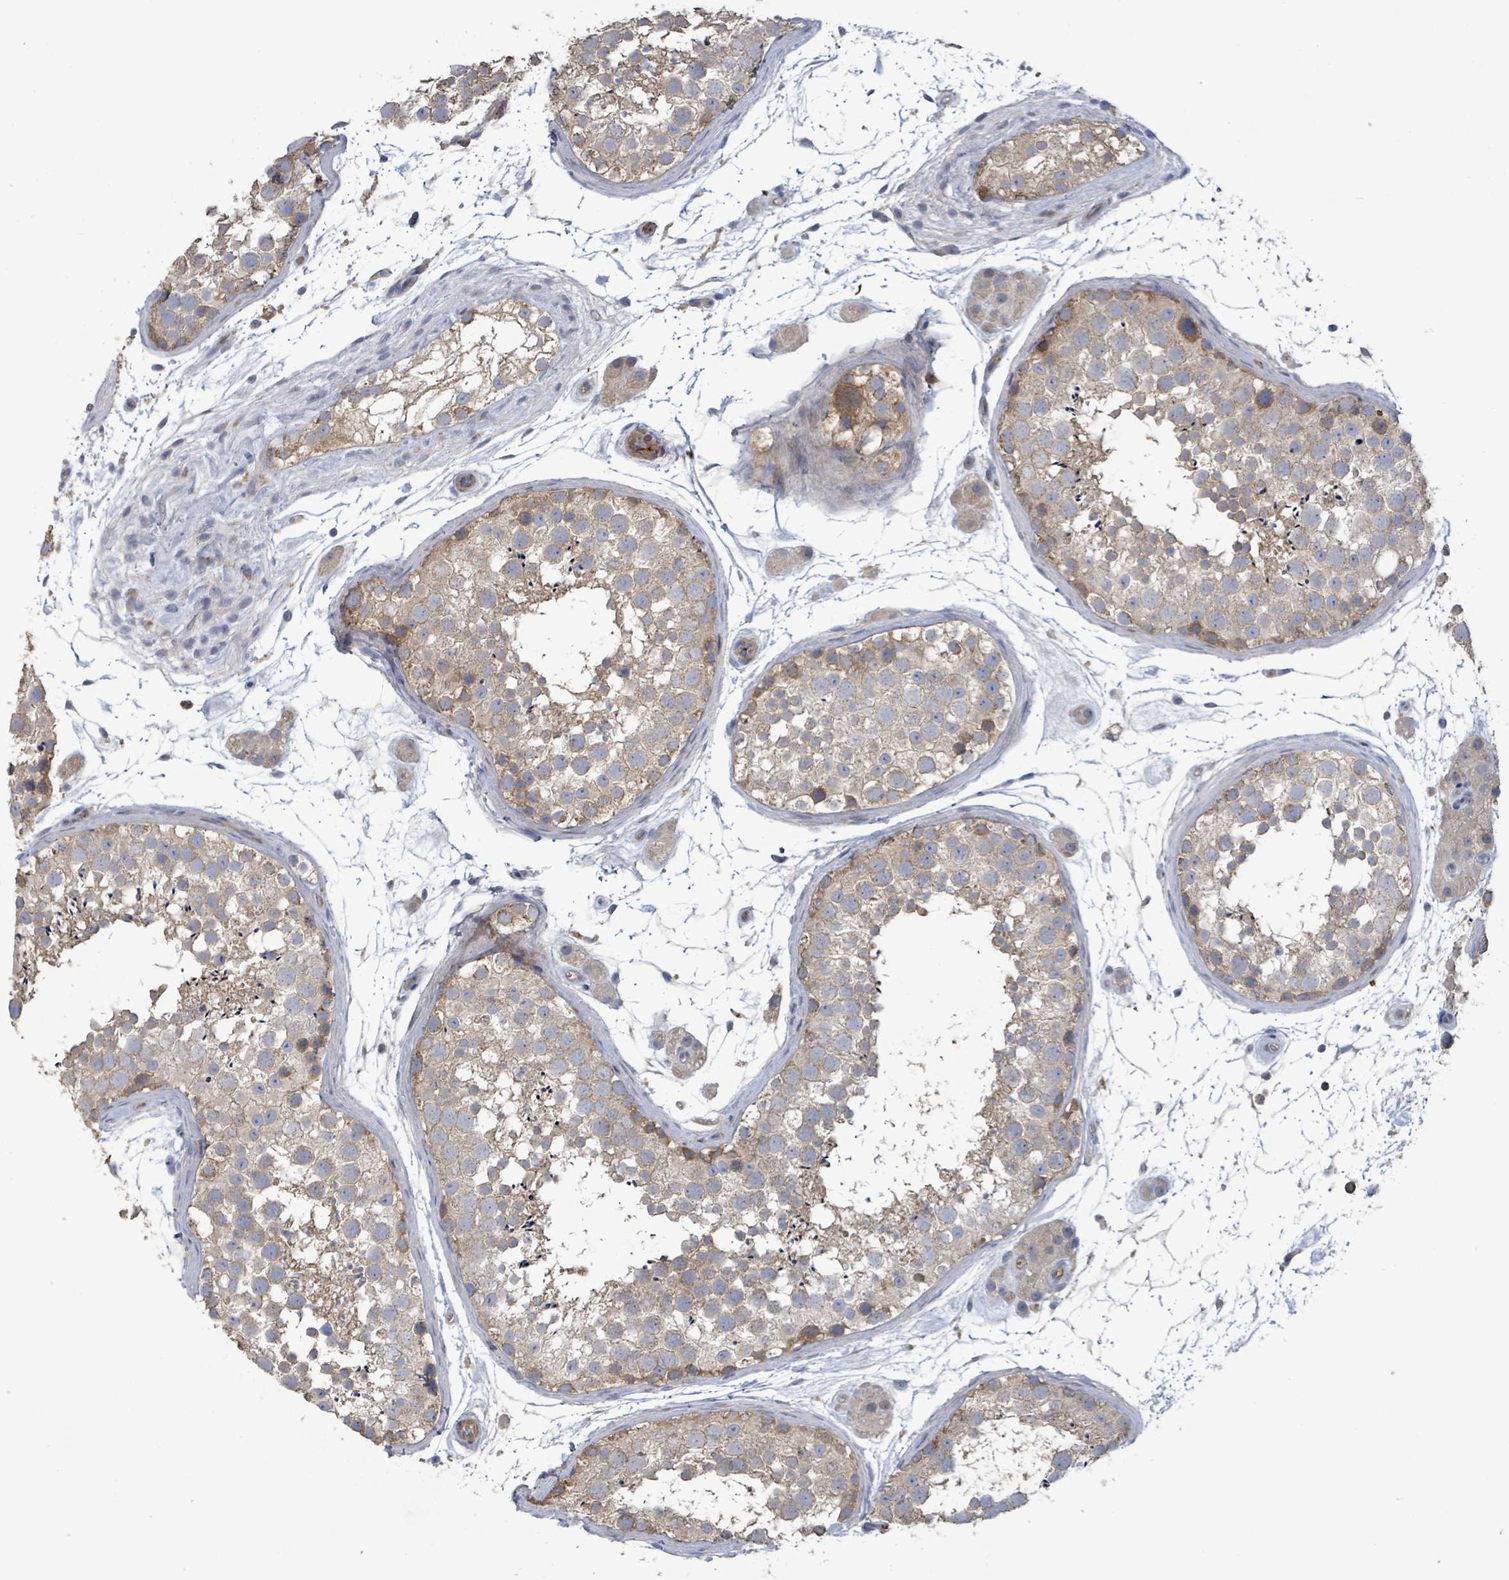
{"staining": {"intensity": "moderate", "quantity": "25%-75%", "location": "cytoplasmic/membranous"}, "tissue": "testis", "cell_type": "Cells in seminiferous ducts", "image_type": "normal", "snomed": [{"axis": "morphology", "description": "Normal tissue, NOS"}, {"axis": "topography", "description": "Testis"}], "caption": "Protein analysis of unremarkable testis reveals moderate cytoplasmic/membranous expression in about 25%-75% of cells in seminiferous ducts.", "gene": "PLAAT1", "patient": {"sex": "male", "age": 41}}